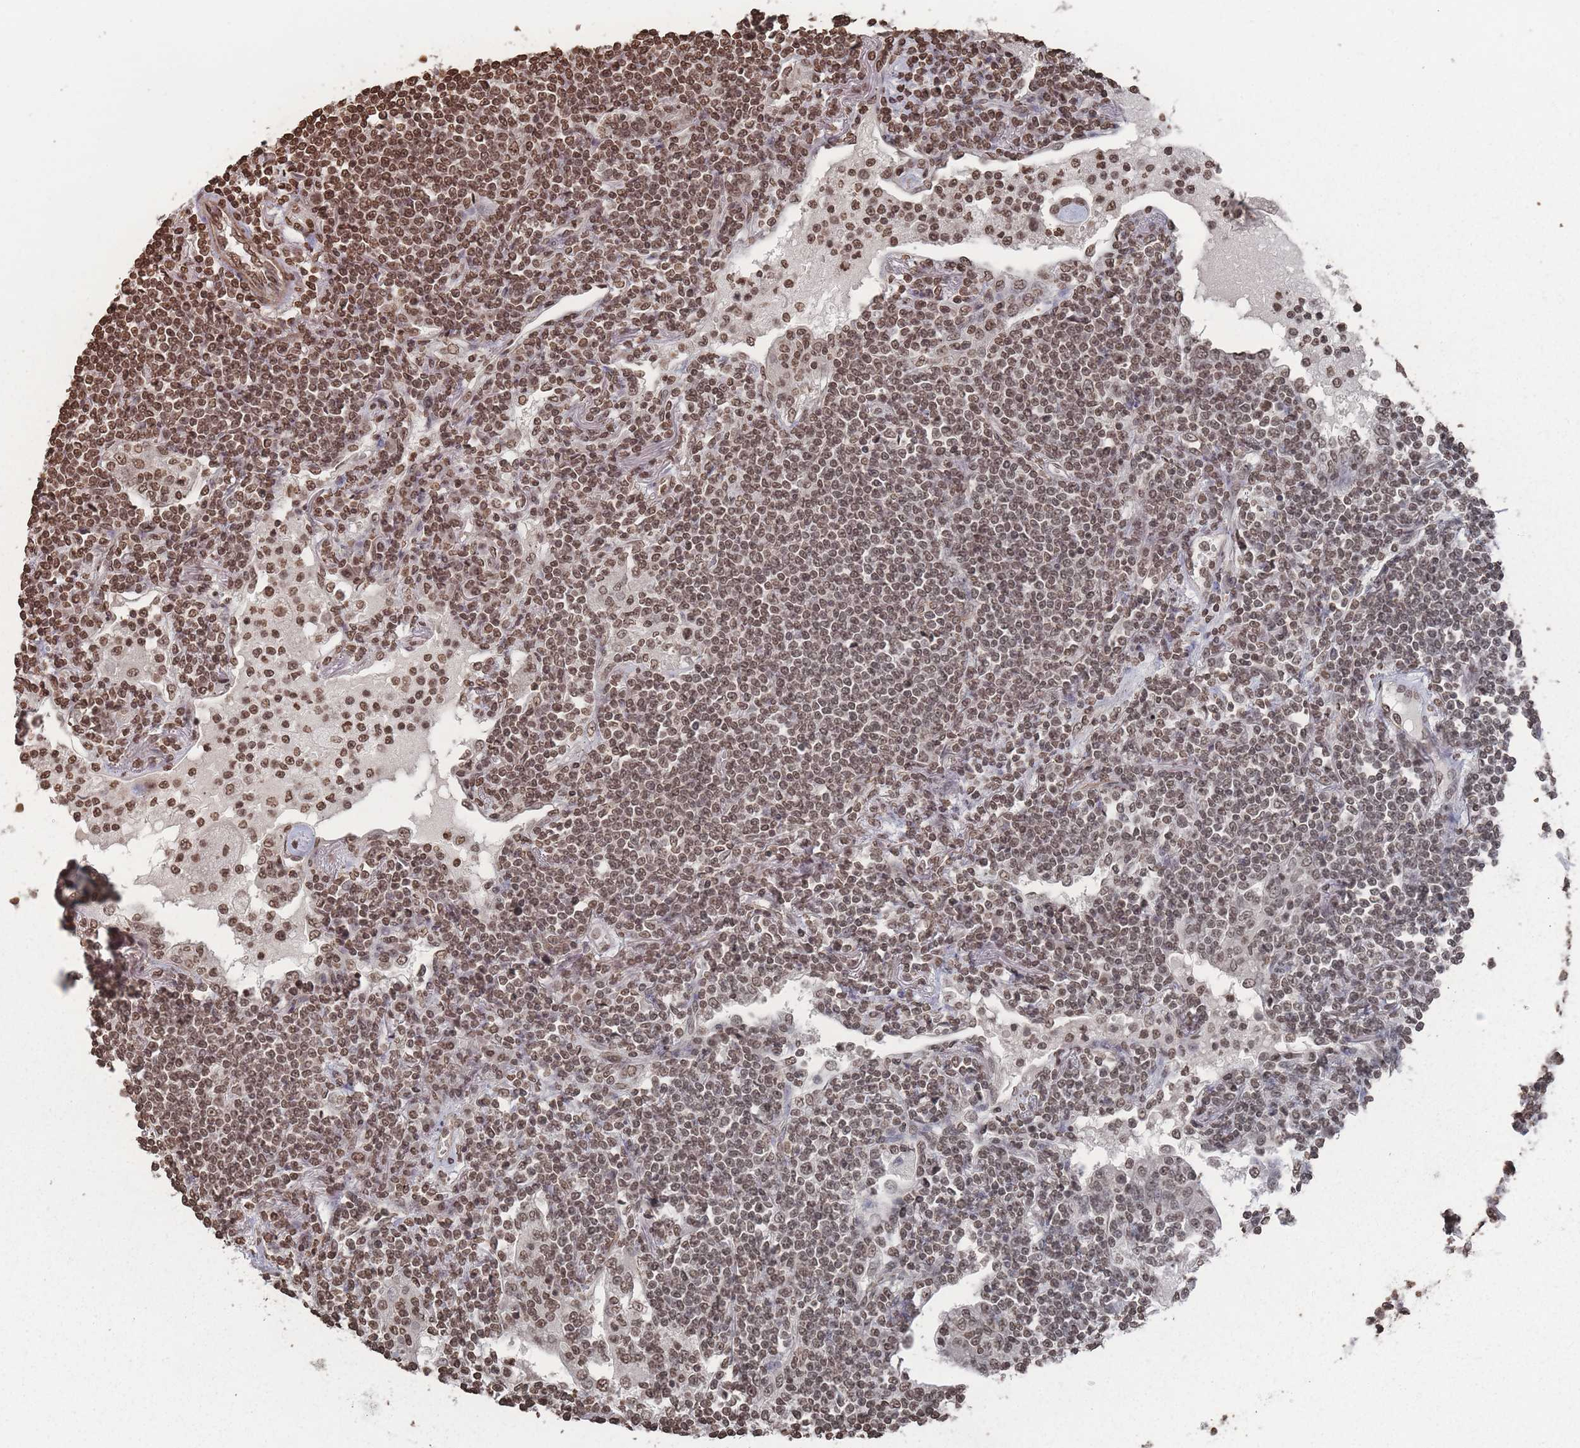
{"staining": {"intensity": "moderate", "quantity": ">75%", "location": "nuclear"}, "tissue": "lymphoma", "cell_type": "Tumor cells", "image_type": "cancer", "snomed": [{"axis": "morphology", "description": "Malignant lymphoma, non-Hodgkin's type, Low grade"}, {"axis": "topography", "description": "Lymph node"}], "caption": "Tumor cells show medium levels of moderate nuclear expression in about >75% of cells in malignant lymphoma, non-Hodgkin's type (low-grade).", "gene": "PLEKHG5", "patient": {"sex": "female", "age": 67}}